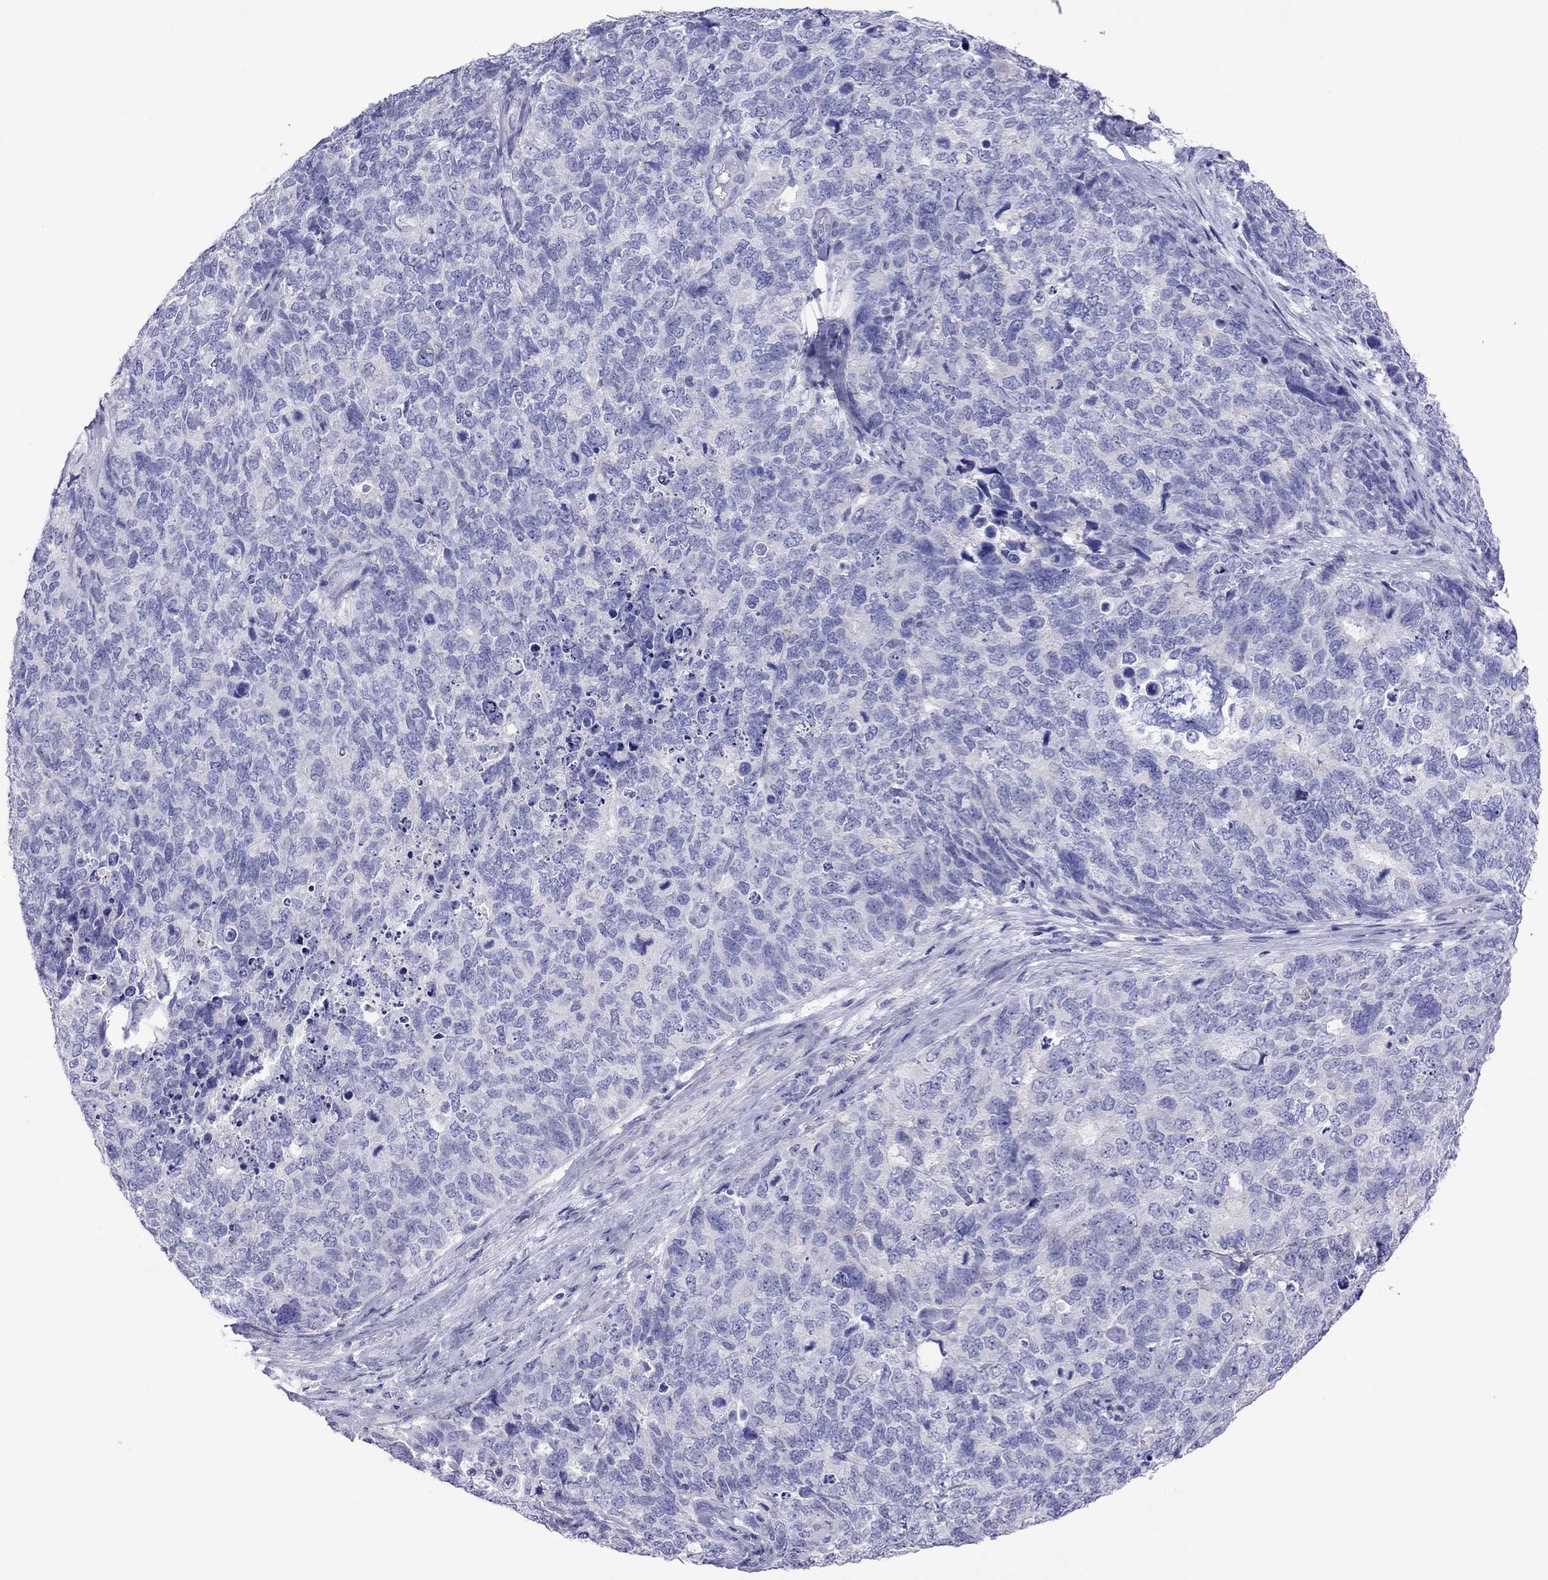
{"staining": {"intensity": "negative", "quantity": "none", "location": "none"}, "tissue": "cervical cancer", "cell_type": "Tumor cells", "image_type": "cancer", "snomed": [{"axis": "morphology", "description": "Squamous cell carcinoma, NOS"}, {"axis": "topography", "description": "Cervix"}], "caption": "Human cervical cancer (squamous cell carcinoma) stained for a protein using immunohistochemistry demonstrates no staining in tumor cells.", "gene": "PCDHA6", "patient": {"sex": "female", "age": 63}}